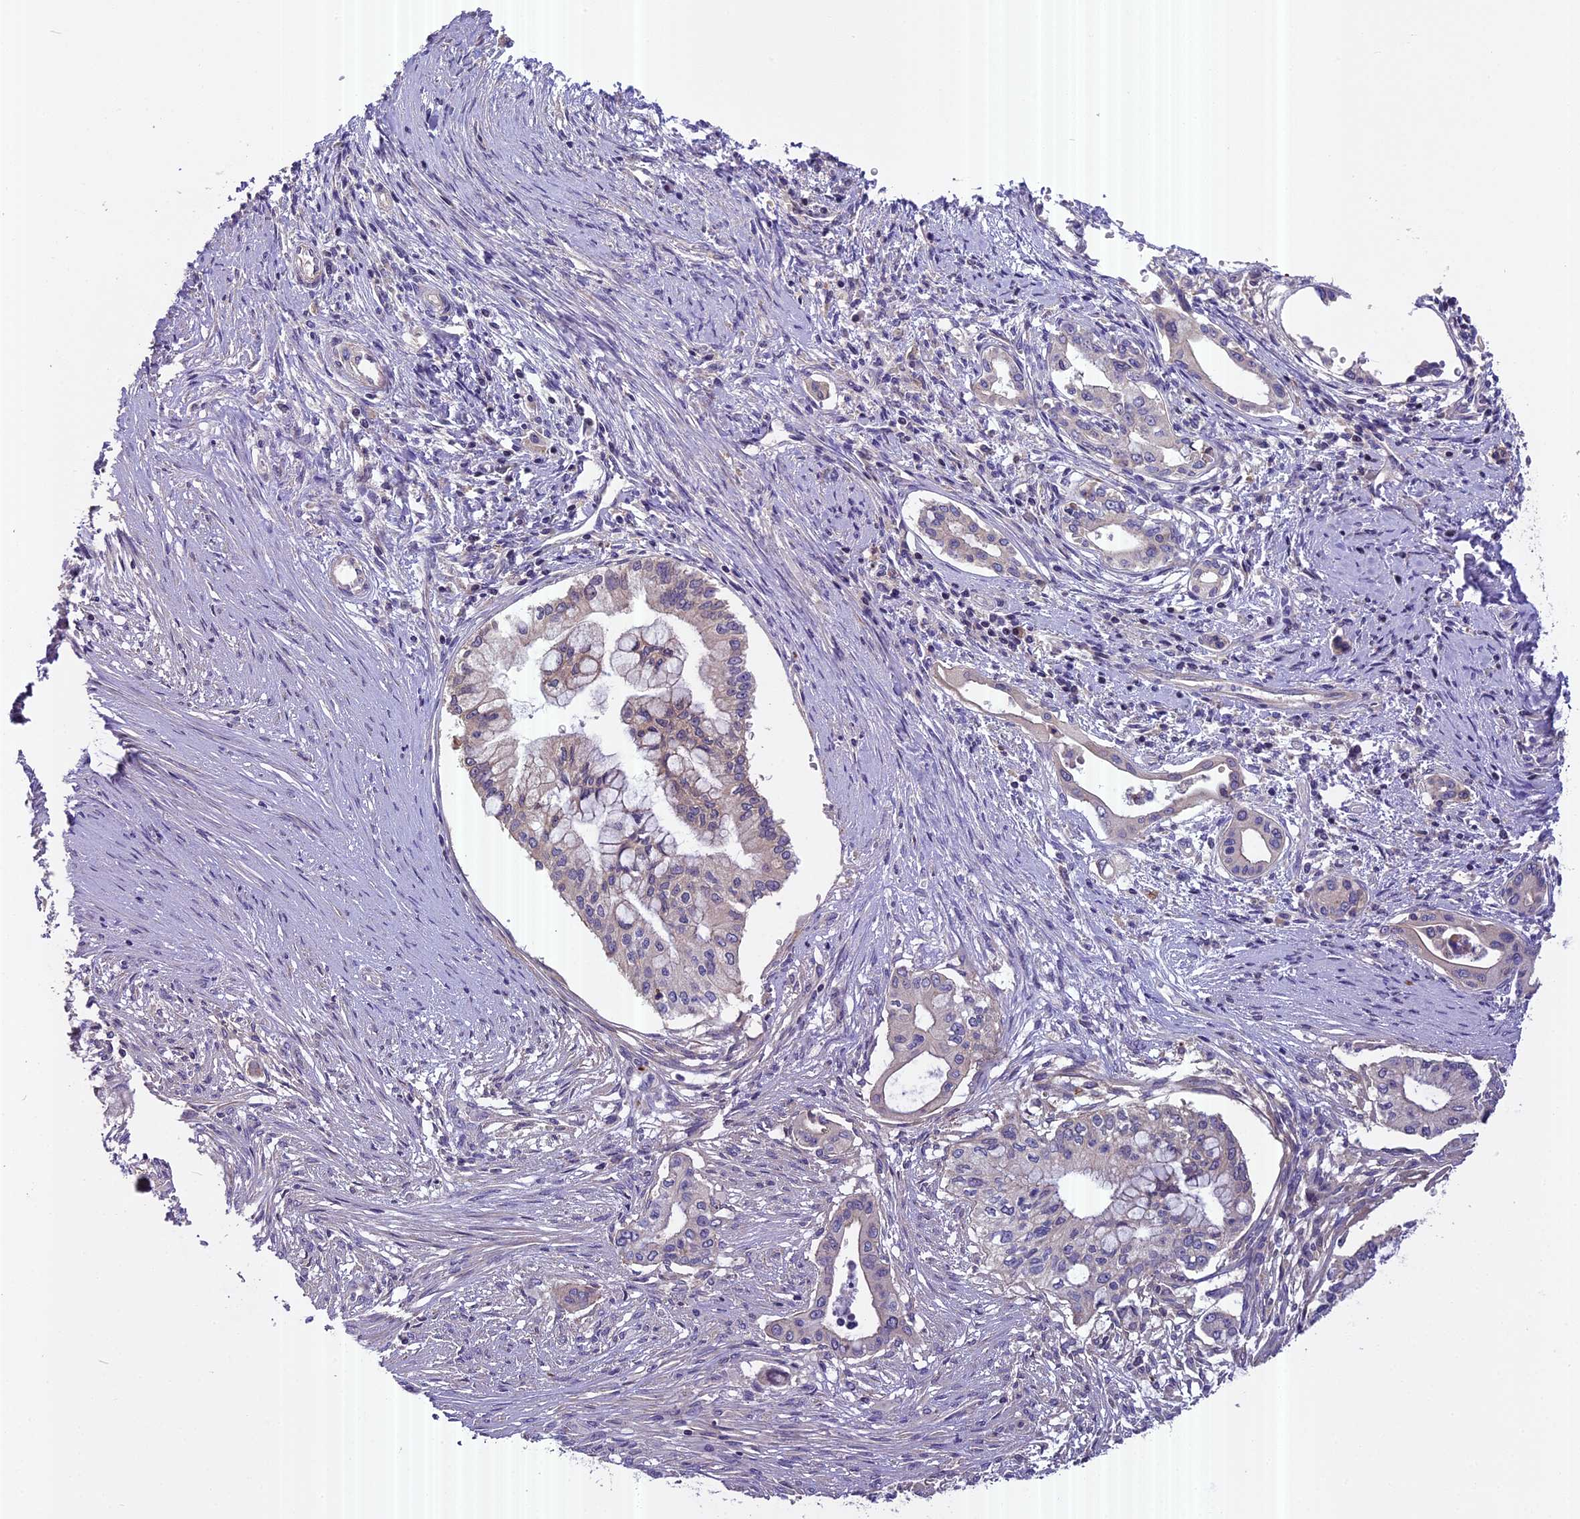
{"staining": {"intensity": "negative", "quantity": "none", "location": "none"}, "tissue": "pancreatic cancer", "cell_type": "Tumor cells", "image_type": "cancer", "snomed": [{"axis": "morphology", "description": "Adenocarcinoma, NOS"}, {"axis": "topography", "description": "Pancreas"}], "caption": "Protein analysis of pancreatic adenocarcinoma displays no significant expression in tumor cells.", "gene": "FAM98C", "patient": {"sex": "male", "age": 46}}